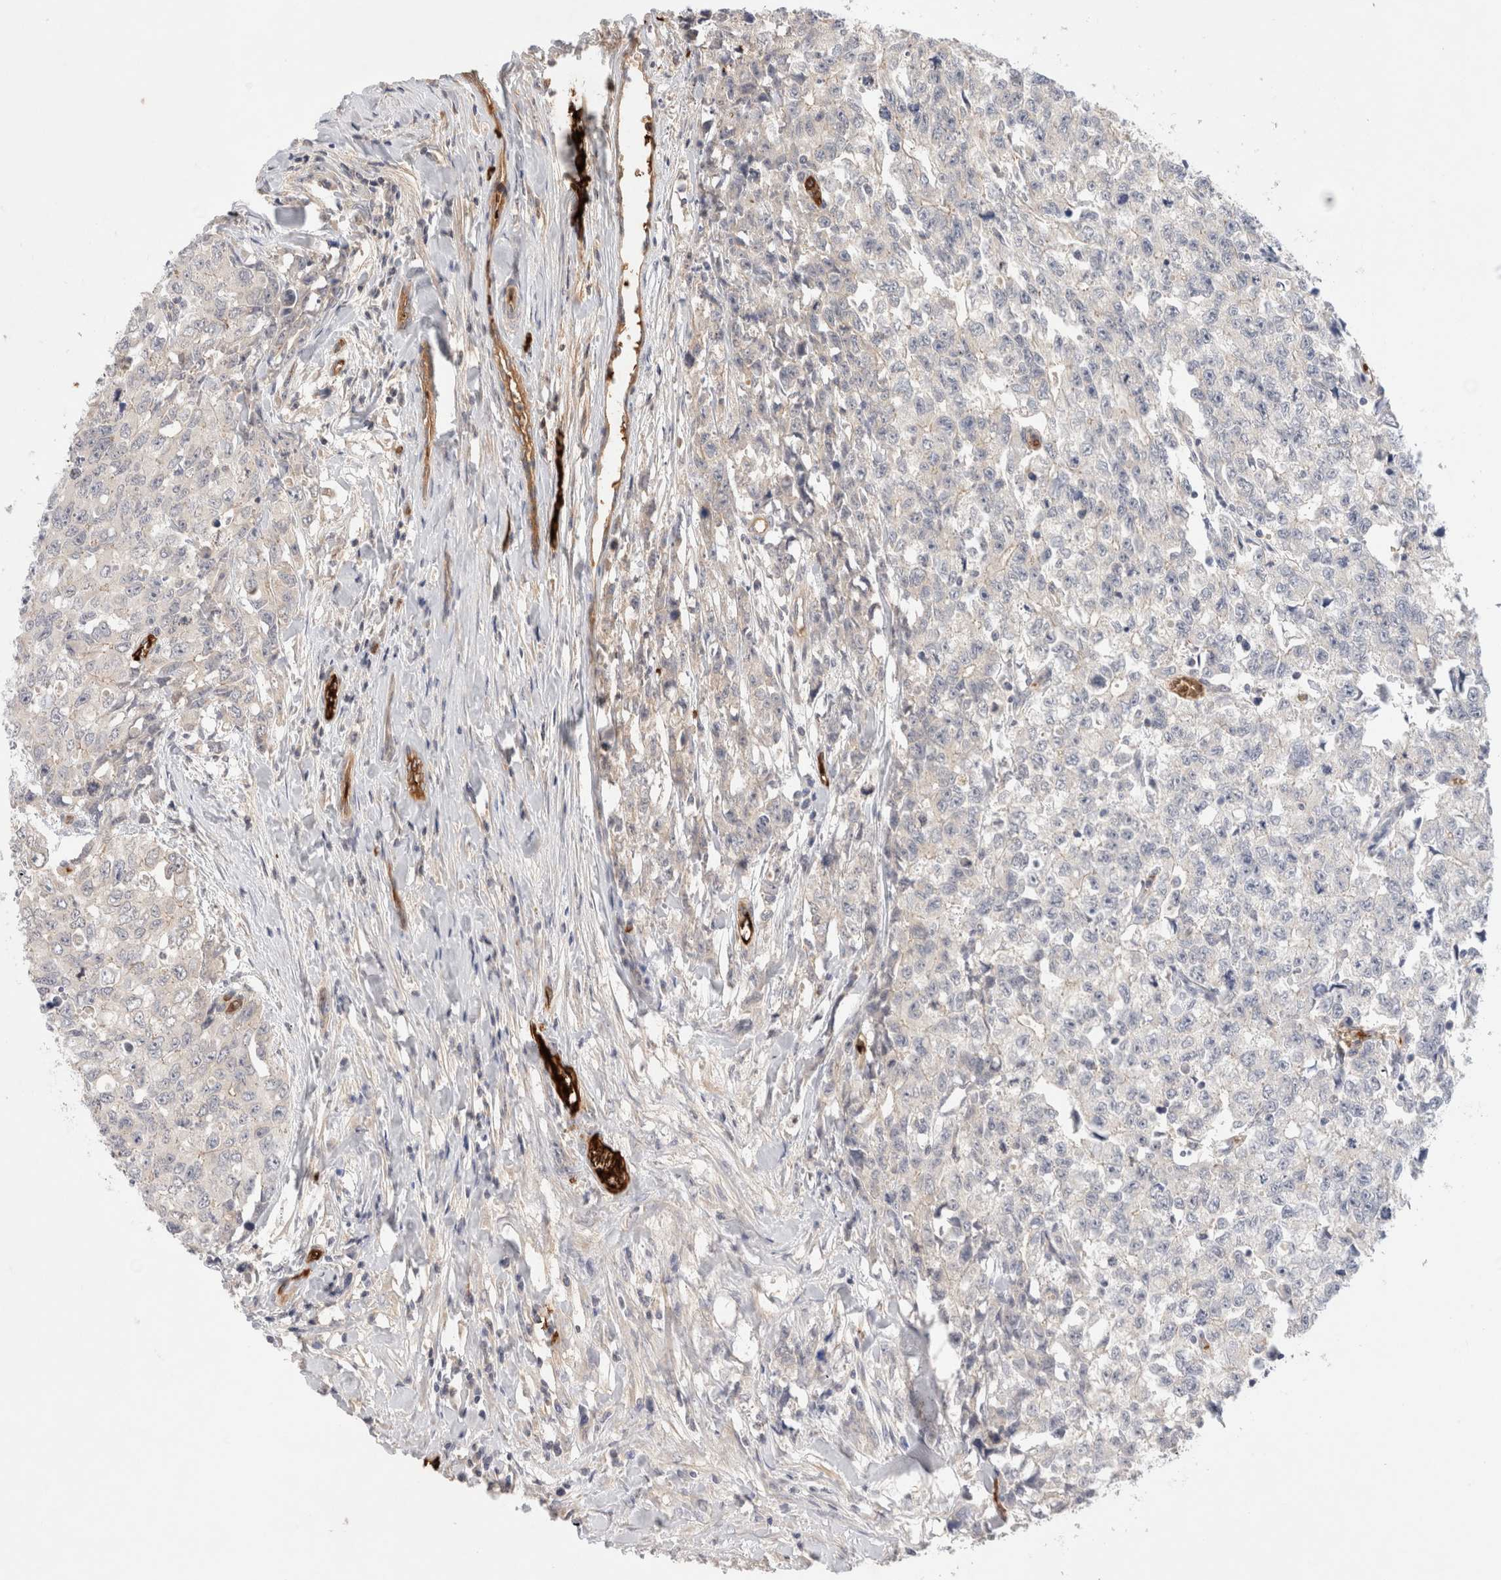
{"staining": {"intensity": "negative", "quantity": "none", "location": "none"}, "tissue": "testis cancer", "cell_type": "Tumor cells", "image_type": "cancer", "snomed": [{"axis": "morphology", "description": "Carcinoma, Embryonal, NOS"}, {"axis": "topography", "description": "Testis"}], "caption": "Immunohistochemistry (IHC) of testis cancer (embryonal carcinoma) demonstrates no positivity in tumor cells.", "gene": "MST1", "patient": {"sex": "male", "age": 28}}